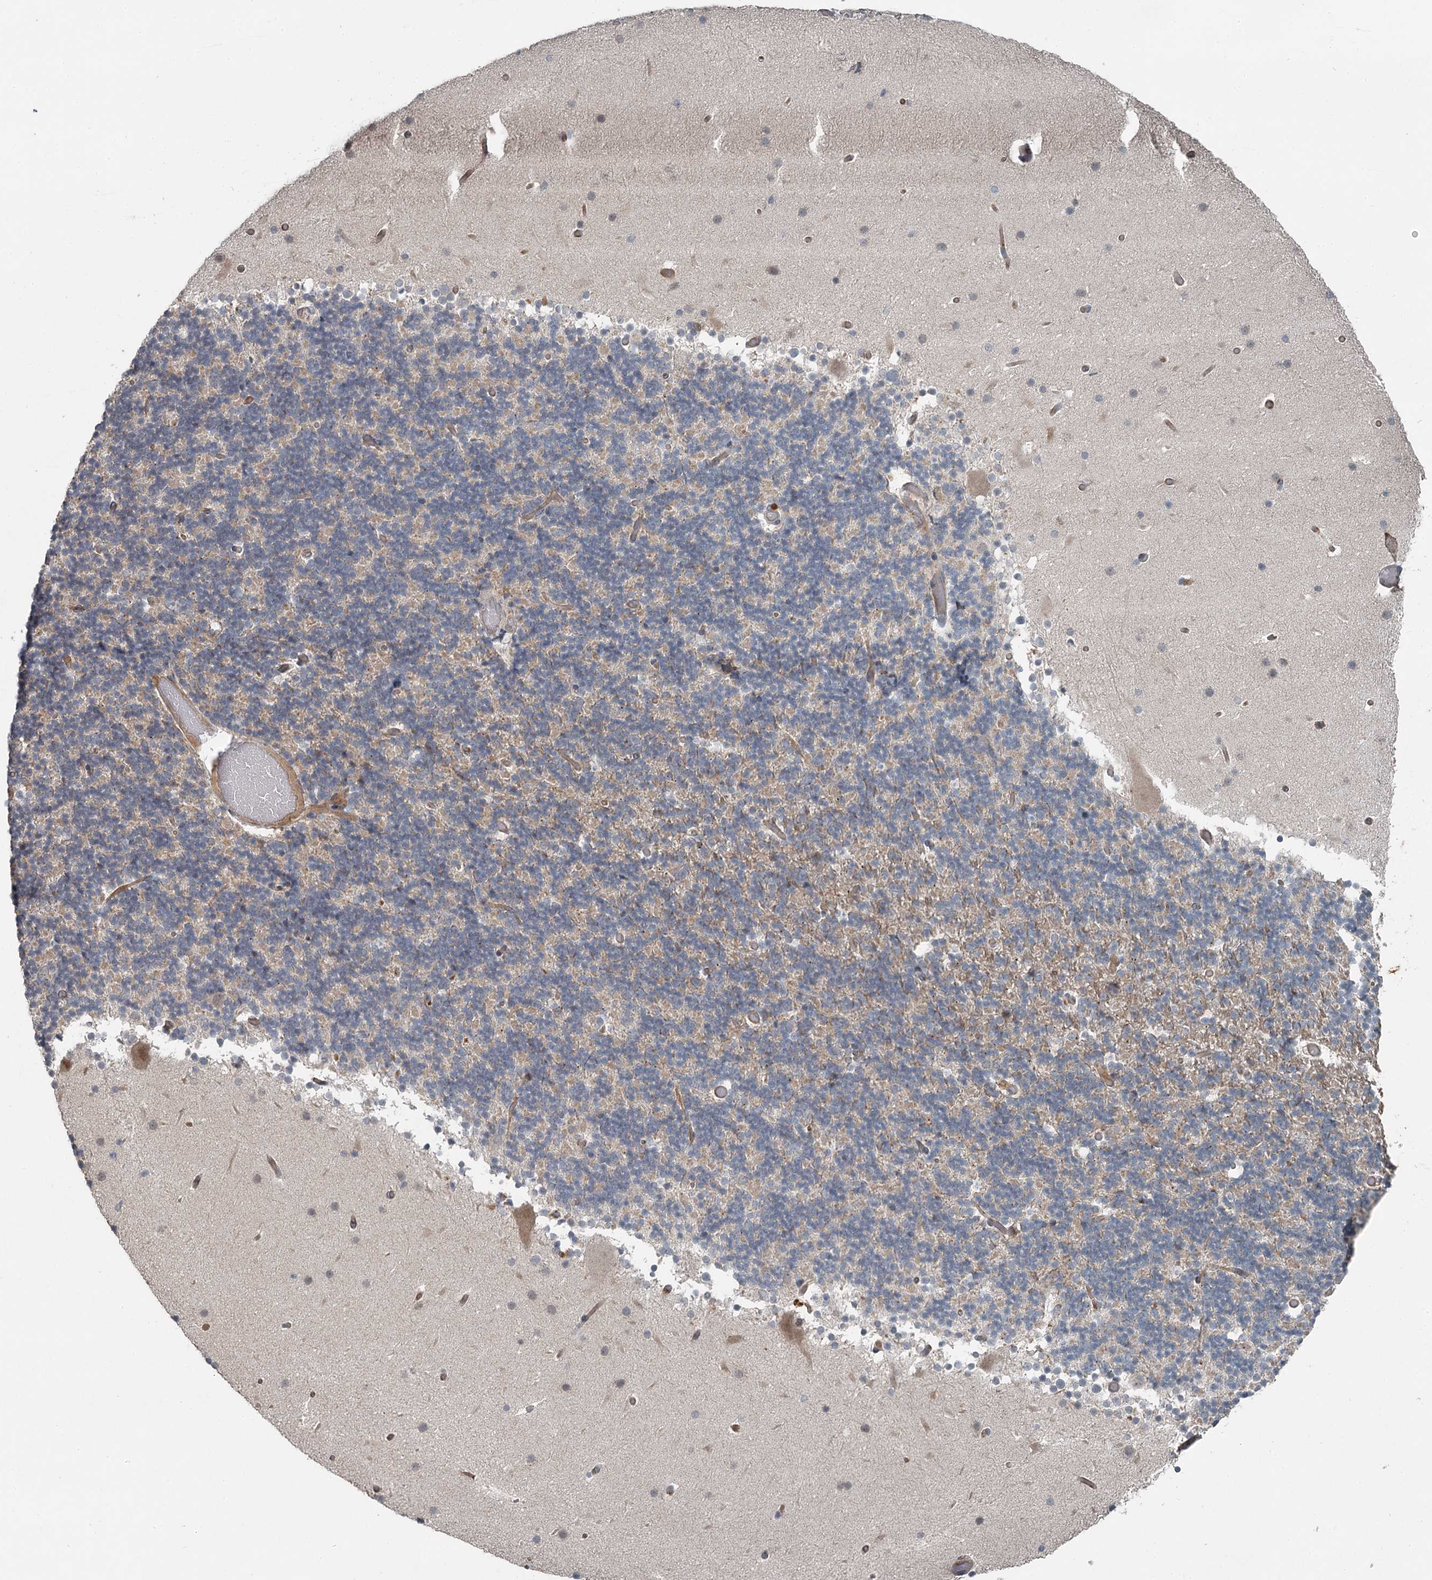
{"staining": {"intensity": "negative", "quantity": "none", "location": "none"}, "tissue": "cerebellum", "cell_type": "Cells in granular layer", "image_type": "normal", "snomed": [{"axis": "morphology", "description": "Normal tissue, NOS"}, {"axis": "topography", "description": "Cerebellum"}], "caption": "Protein analysis of benign cerebellum reveals no significant staining in cells in granular layer. (IHC, brightfield microscopy, high magnification).", "gene": "SLC39A8", "patient": {"sex": "male", "age": 57}}